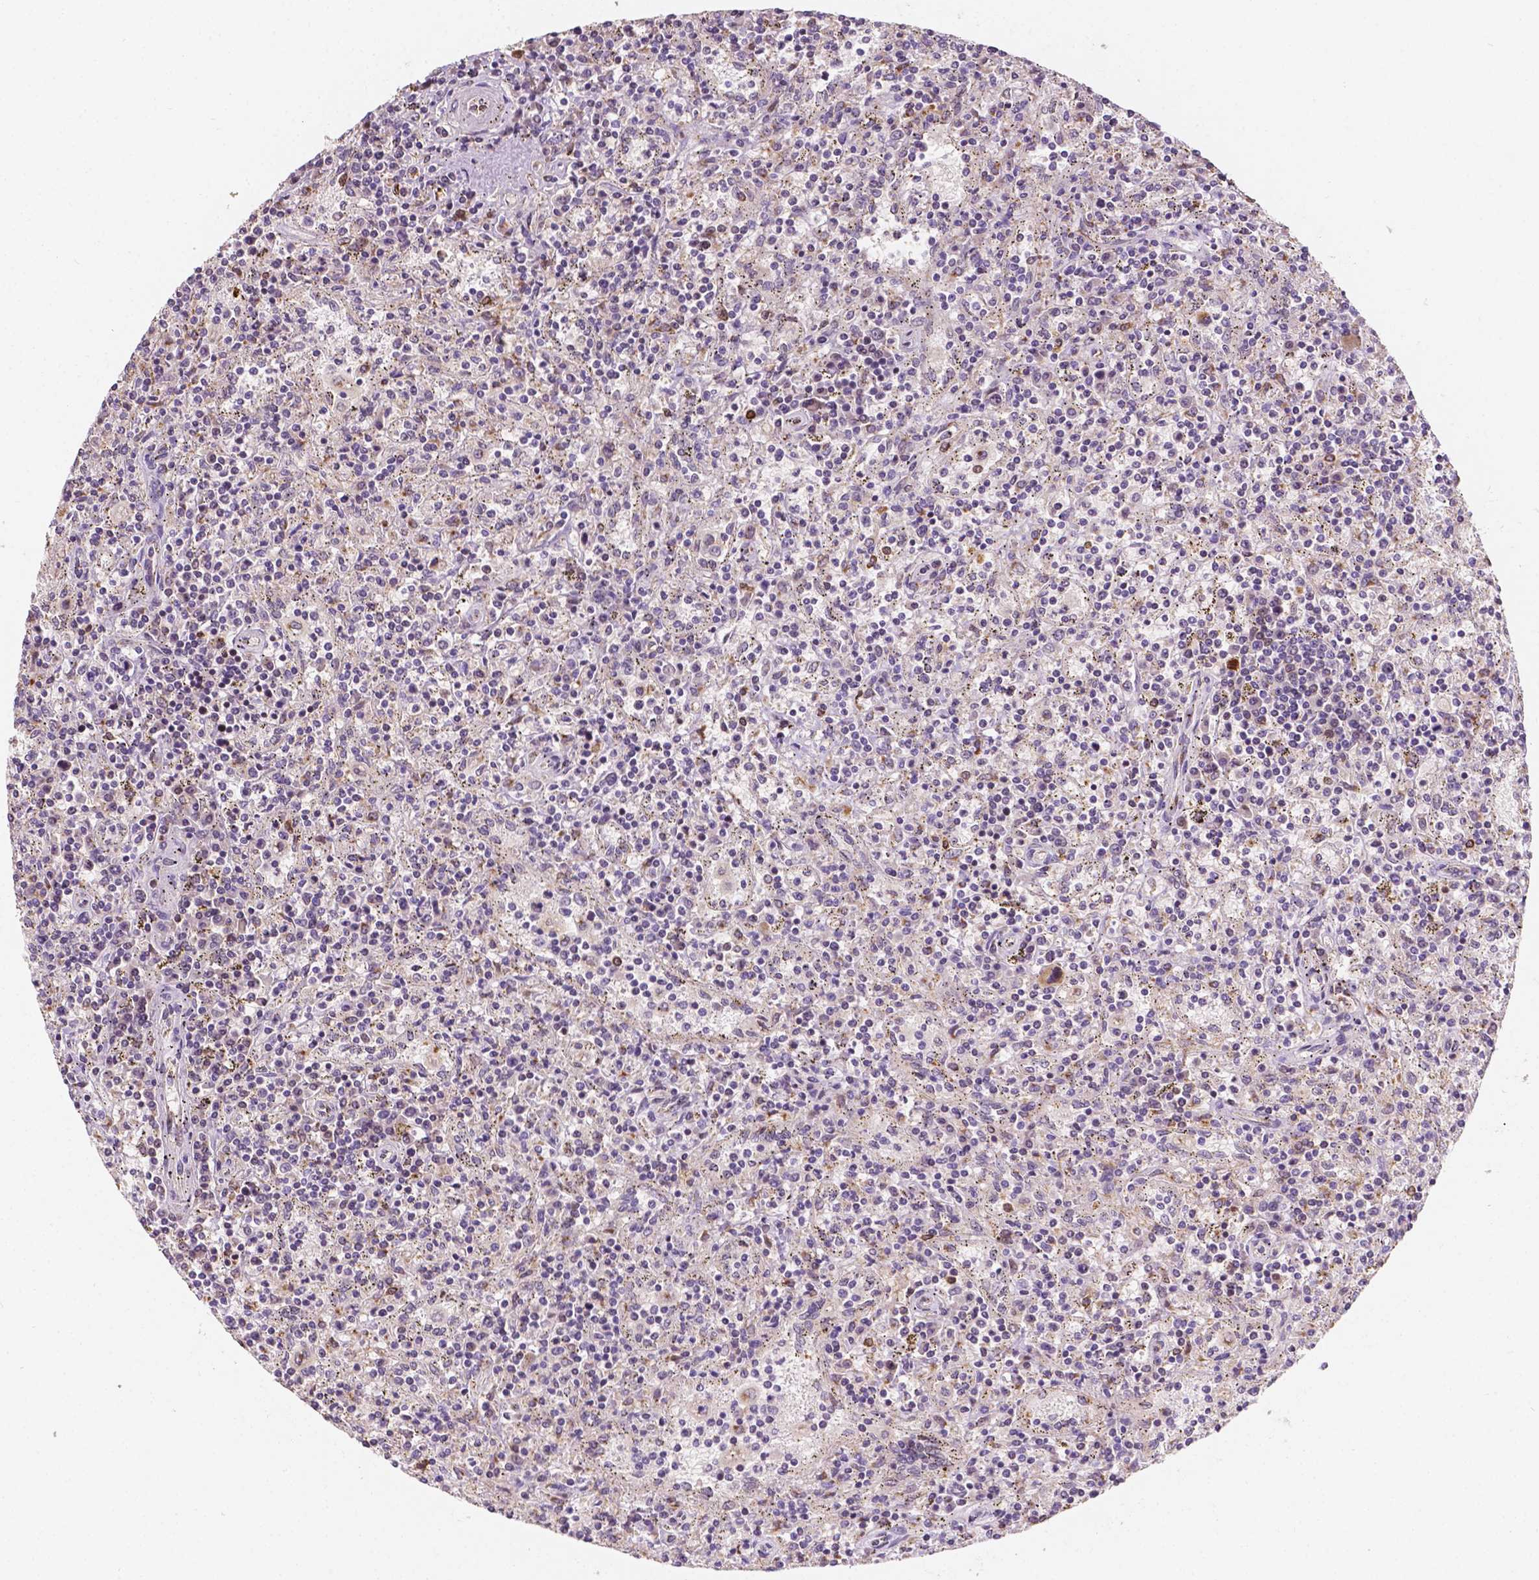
{"staining": {"intensity": "negative", "quantity": "none", "location": "none"}, "tissue": "lymphoma", "cell_type": "Tumor cells", "image_type": "cancer", "snomed": [{"axis": "morphology", "description": "Malignant lymphoma, non-Hodgkin's type, Low grade"}, {"axis": "topography", "description": "Spleen"}], "caption": "Tumor cells are negative for brown protein staining in lymphoma.", "gene": "SLC22A4", "patient": {"sex": "male", "age": 62}}